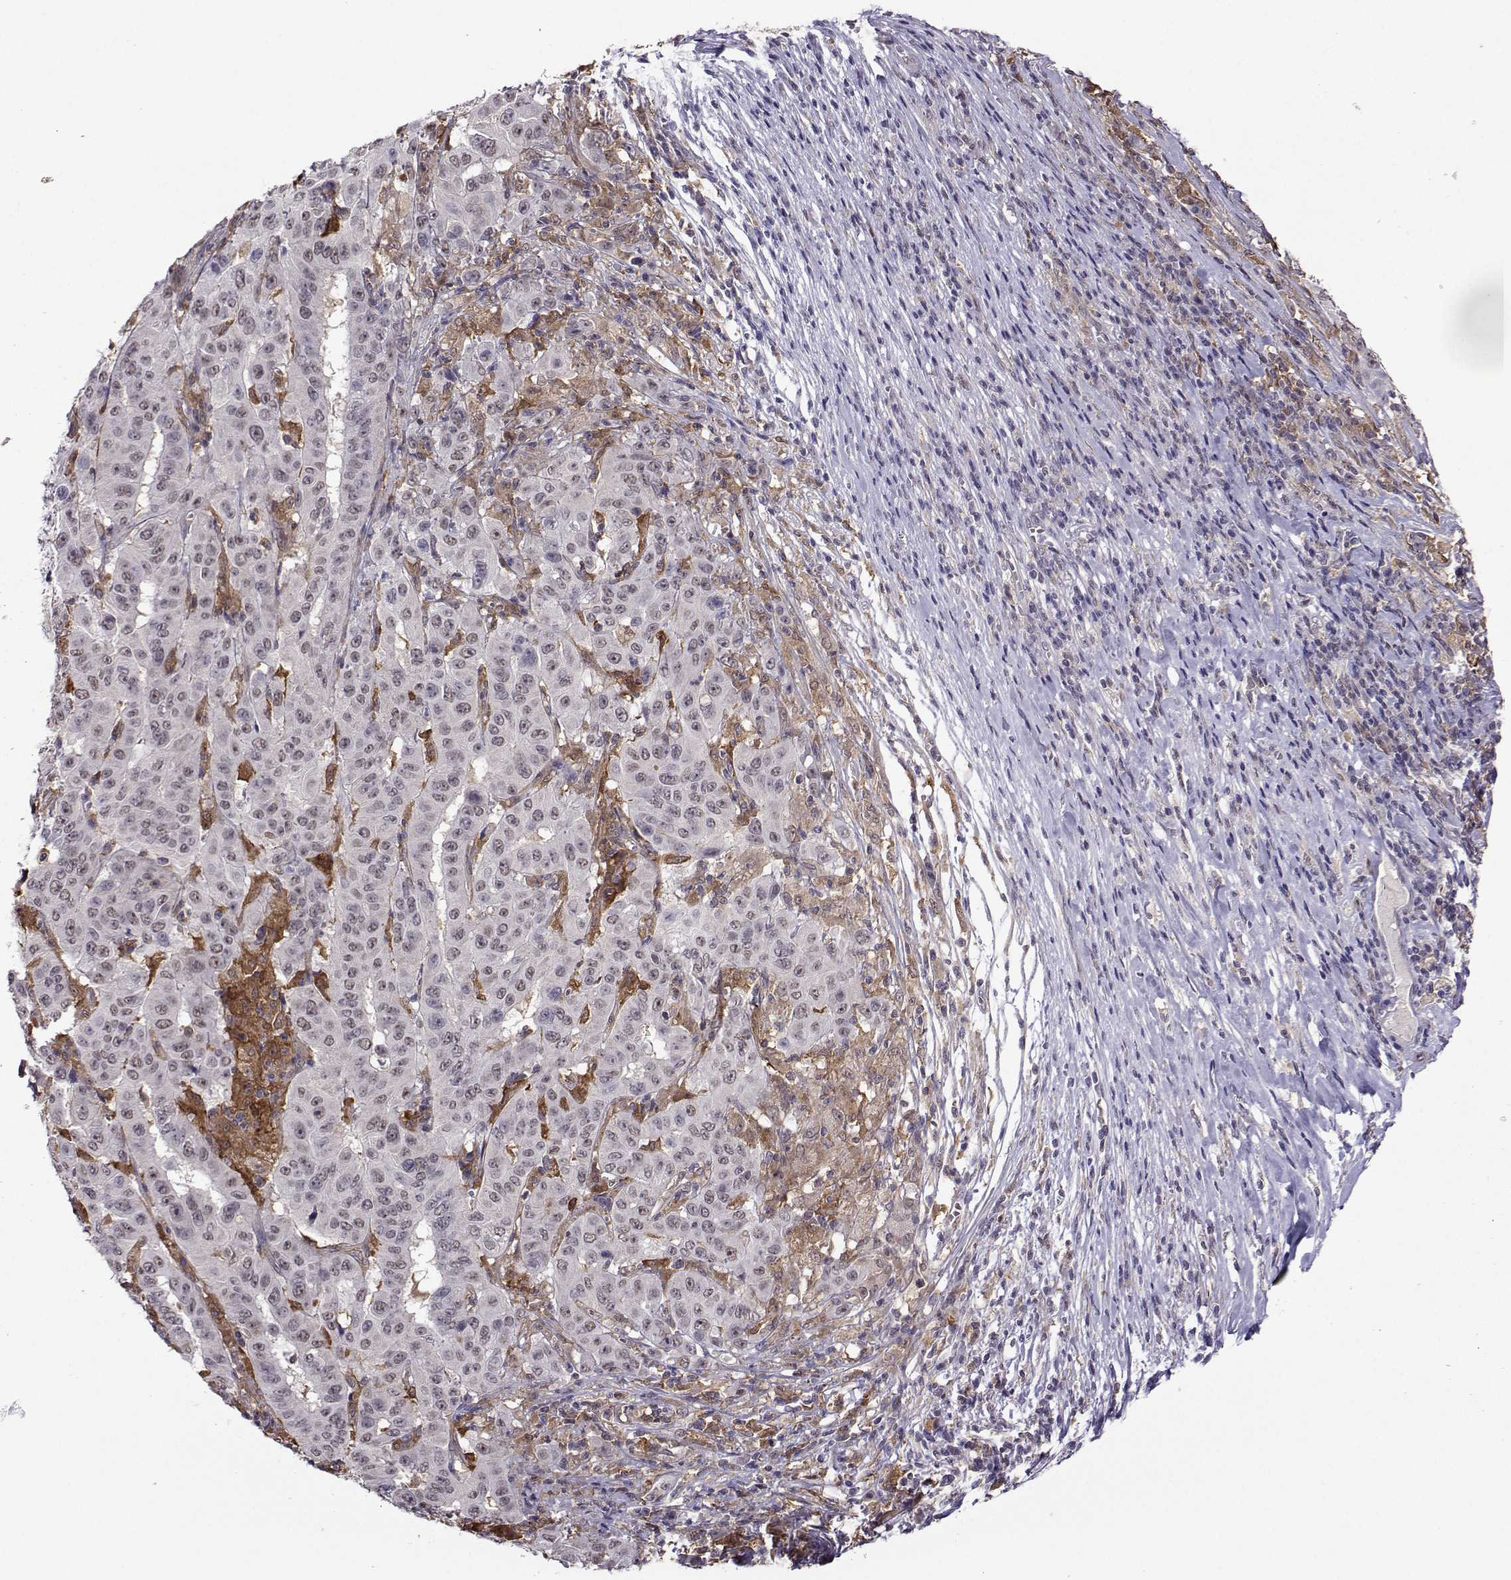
{"staining": {"intensity": "negative", "quantity": "none", "location": "none"}, "tissue": "pancreatic cancer", "cell_type": "Tumor cells", "image_type": "cancer", "snomed": [{"axis": "morphology", "description": "Adenocarcinoma, NOS"}, {"axis": "topography", "description": "Pancreas"}], "caption": "The image exhibits no staining of tumor cells in adenocarcinoma (pancreatic).", "gene": "DDX20", "patient": {"sex": "male", "age": 63}}